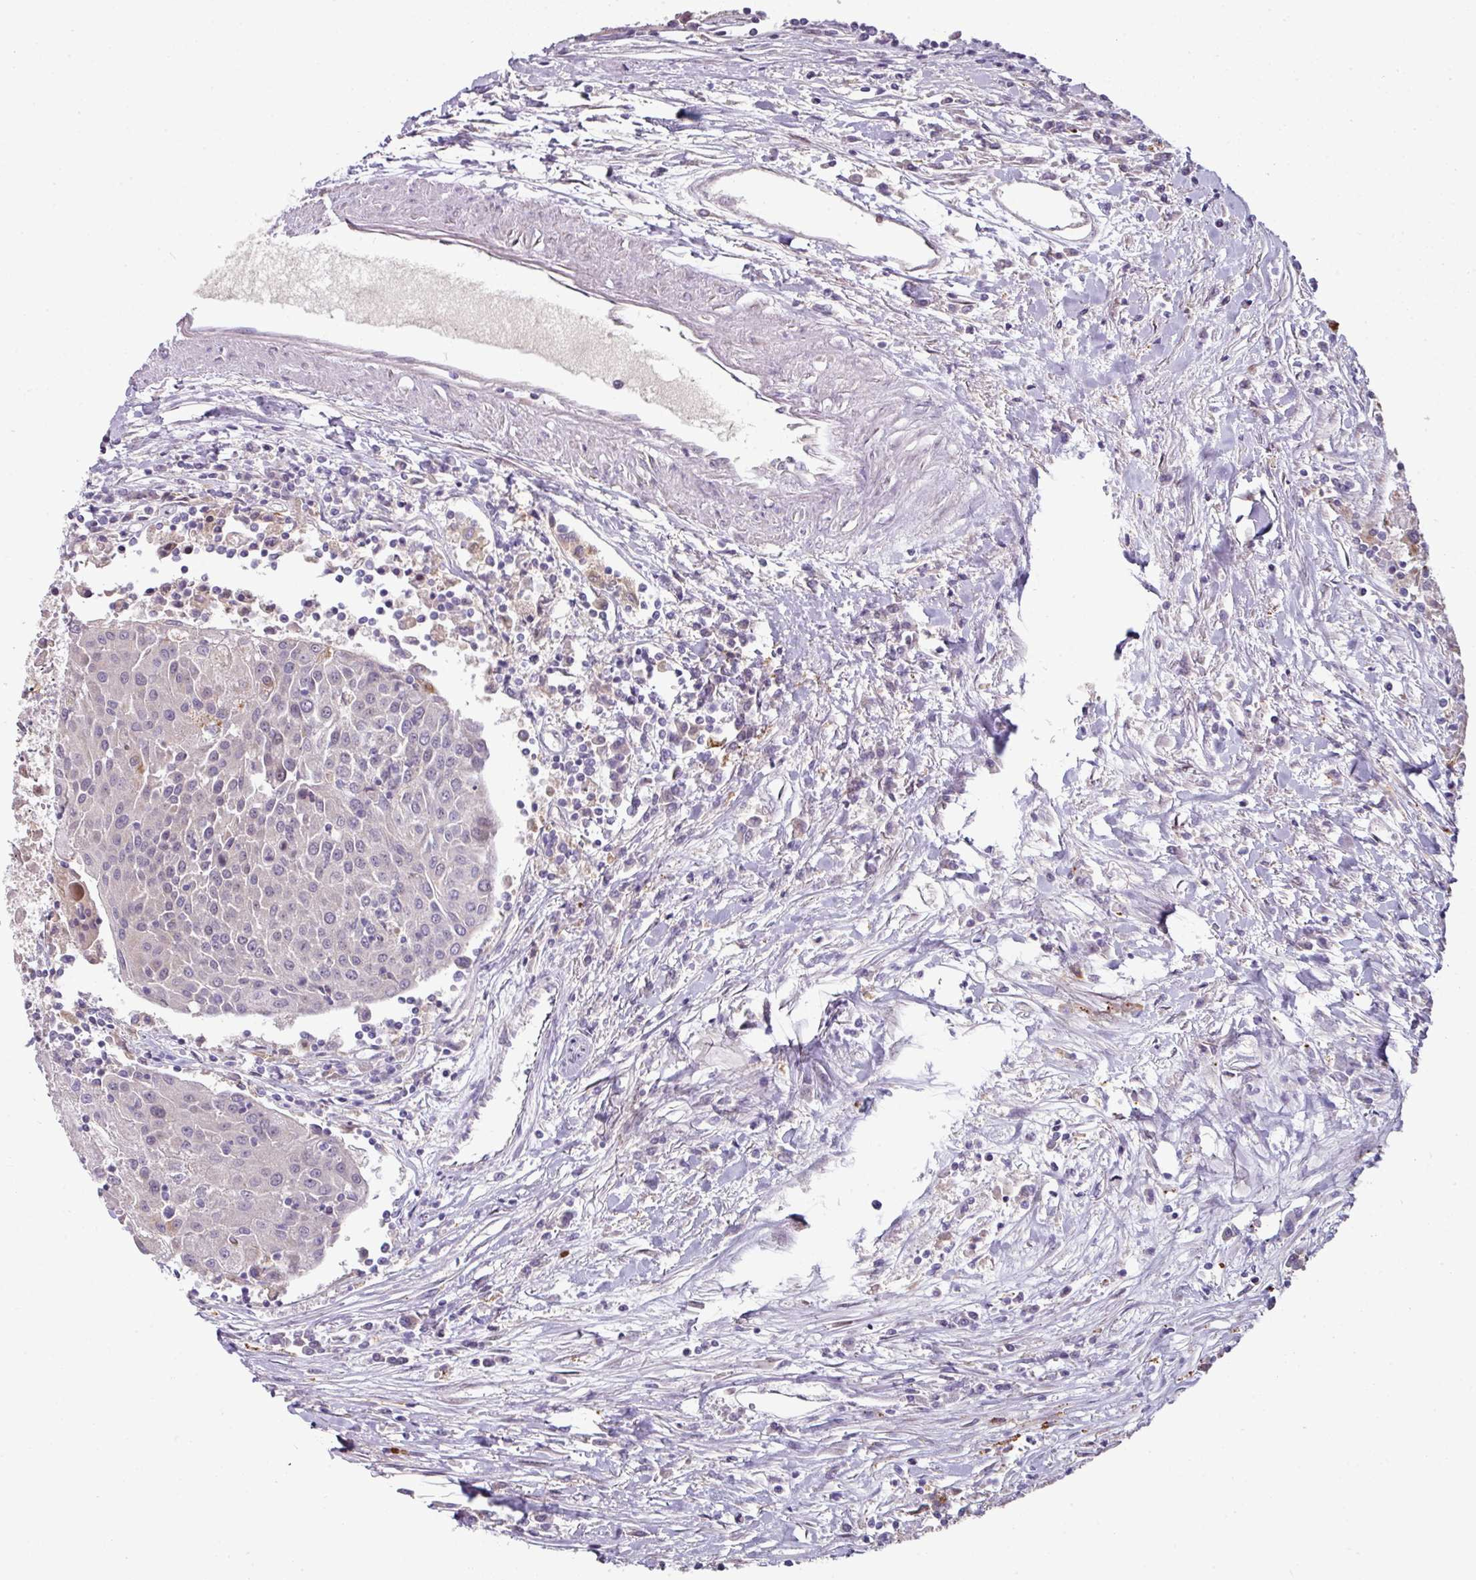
{"staining": {"intensity": "negative", "quantity": "none", "location": "none"}, "tissue": "urothelial cancer", "cell_type": "Tumor cells", "image_type": "cancer", "snomed": [{"axis": "morphology", "description": "Urothelial carcinoma, High grade"}, {"axis": "topography", "description": "Urinary bladder"}], "caption": "High-grade urothelial carcinoma was stained to show a protein in brown. There is no significant positivity in tumor cells. (Stains: DAB (3,3'-diaminobenzidine) immunohistochemistry (IHC) with hematoxylin counter stain, Microscopy: brightfield microscopy at high magnification).", "gene": "SWSAP1", "patient": {"sex": "female", "age": 85}}